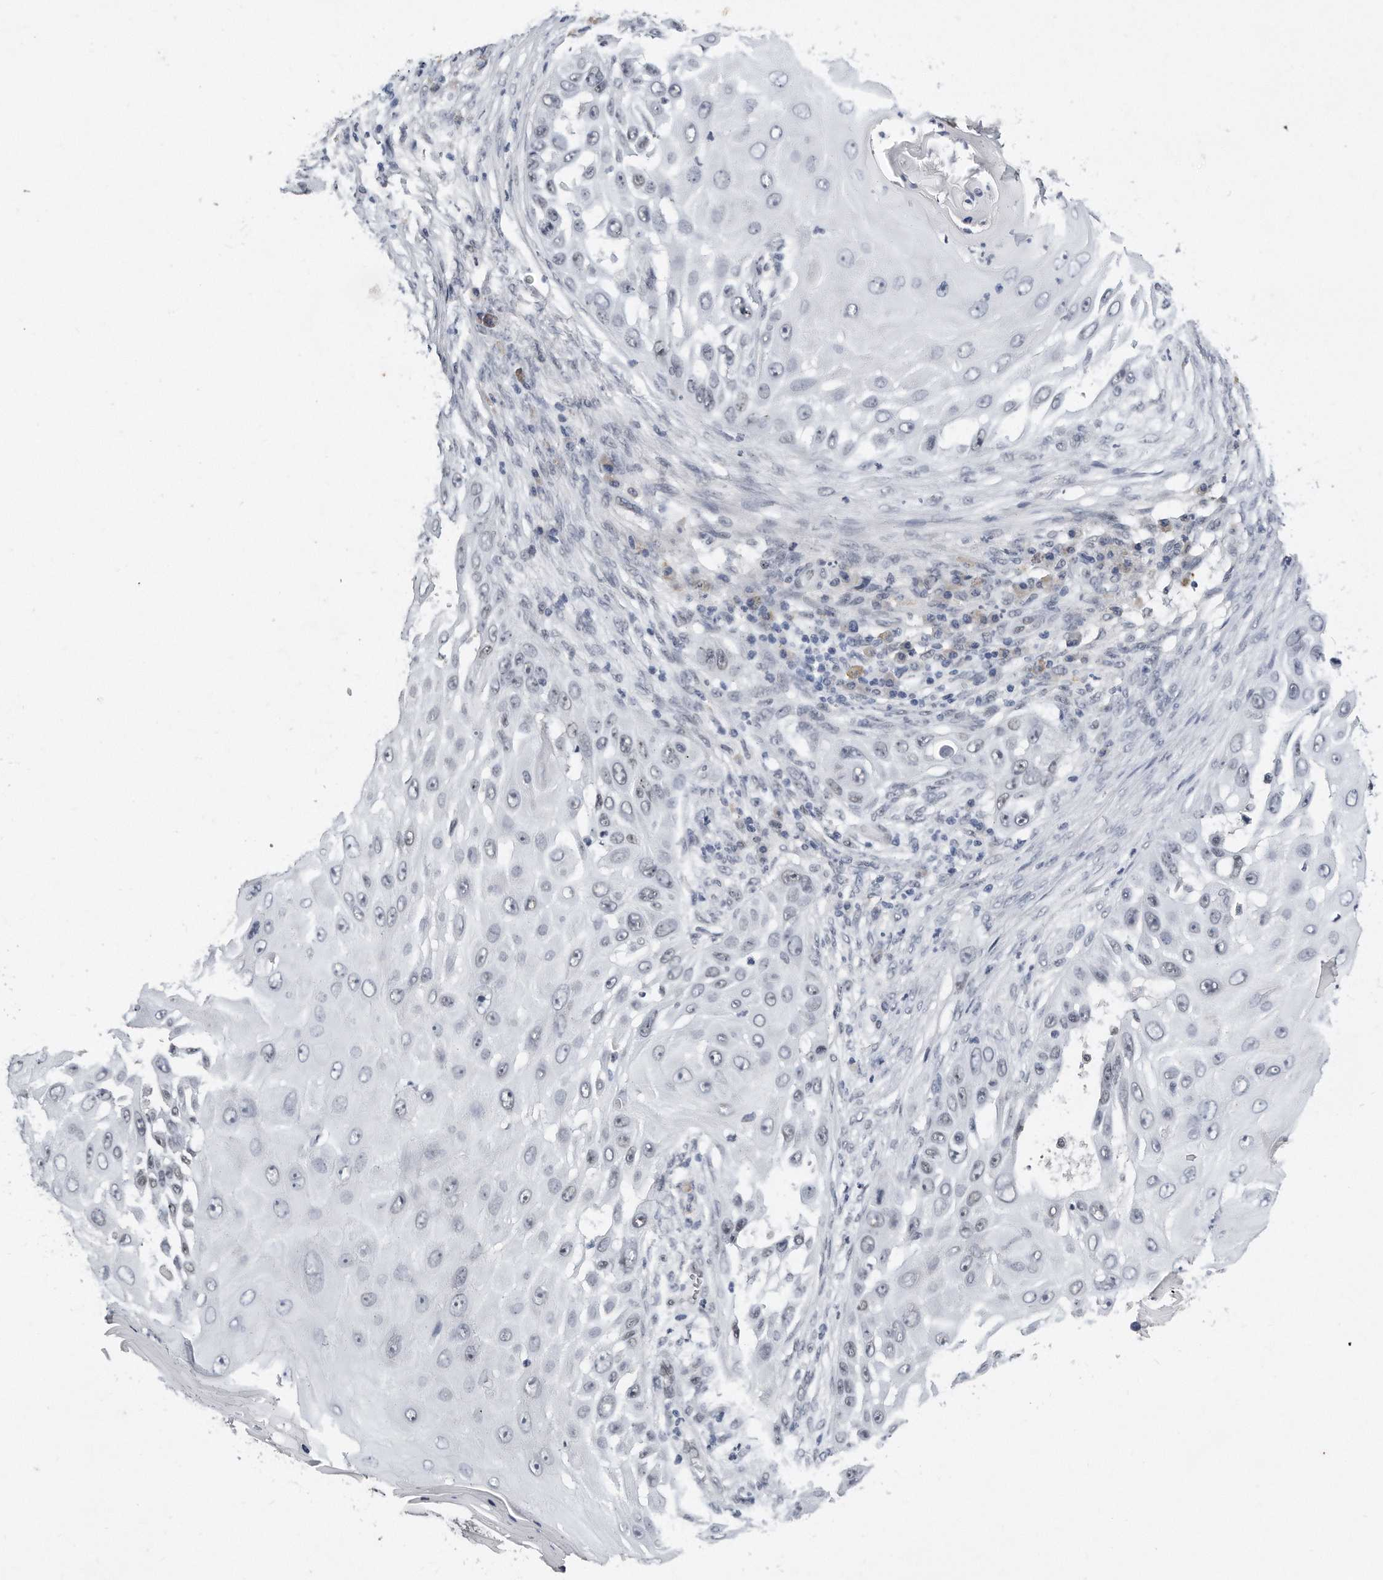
{"staining": {"intensity": "negative", "quantity": "none", "location": "none"}, "tissue": "skin cancer", "cell_type": "Tumor cells", "image_type": "cancer", "snomed": [{"axis": "morphology", "description": "Squamous cell carcinoma, NOS"}, {"axis": "topography", "description": "Skin"}], "caption": "Micrograph shows no protein positivity in tumor cells of skin squamous cell carcinoma tissue.", "gene": "CTBP2", "patient": {"sex": "female", "age": 44}}